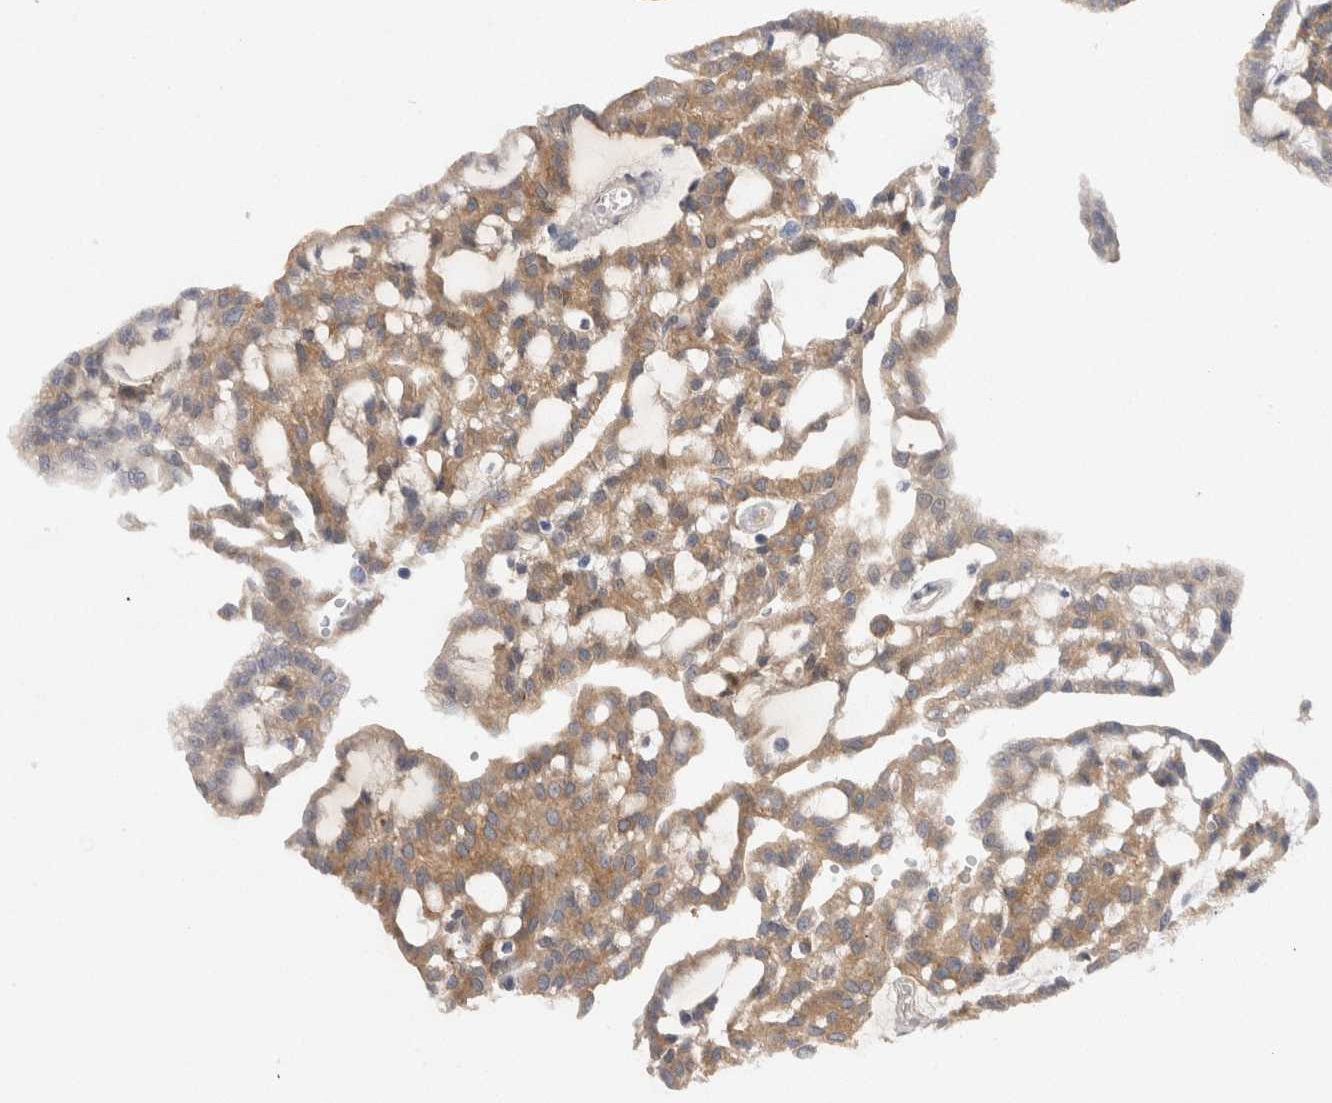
{"staining": {"intensity": "moderate", "quantity": ">75%", "location": "cytoplasmic/membranous"}, "tissue": "renal cancer", "cell_type": "Tumor cells", "image_type": "cancer", "snomed": [{"axis": "morphology", "description": "Adenocarcinoma, NOS"}, {"axis": "topography", "description": "Kidney"}], "caption": "Adenocarcinoma (renal) tissue reveals moderate cytoplasmic/membranous expression in approximately >75% of tumor cells", "gene": "WIPF2", "patient": {"sex": "male", "age": 63}}